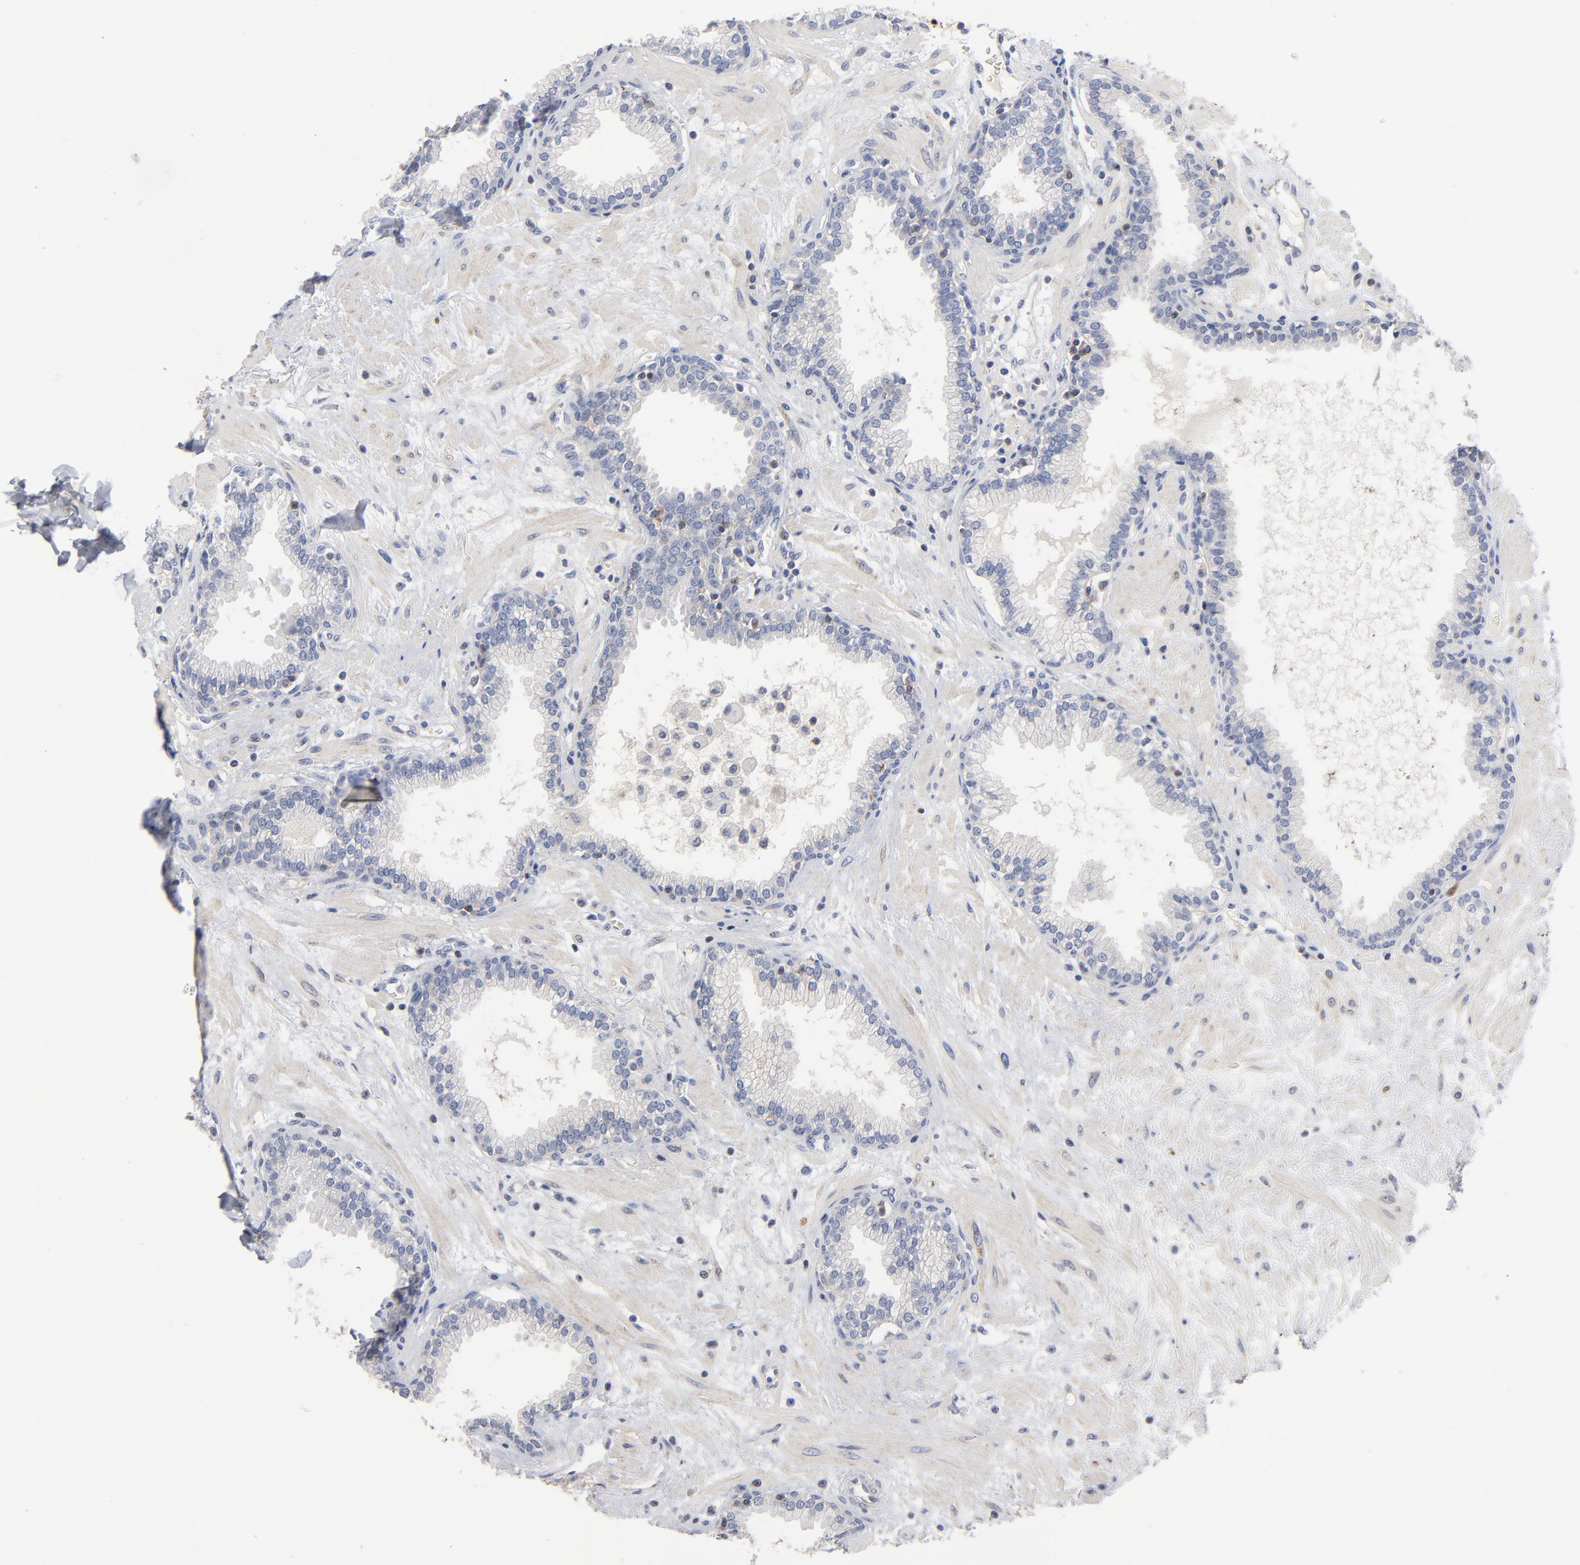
{"staining": {"intensity": "negative", "quantity": "none", "location": "none"}, "tissue": "prostate", "cell_type": "Glandular cells", "image_type": "normal", "snomed": [{"axis": "morphology", "description": "Normal tissue, NOS"}, {"axis": "topography", "description": "Prostate"}], "caption": "The photomicrograph reveals no significant expression in glandular cells of prostate. (Brightfield microscopy of DAB immunohistochemistry (IHC) at high magnification).", "gene": "PDLIM2", "patient": {"sex": "male", "age": 64}}